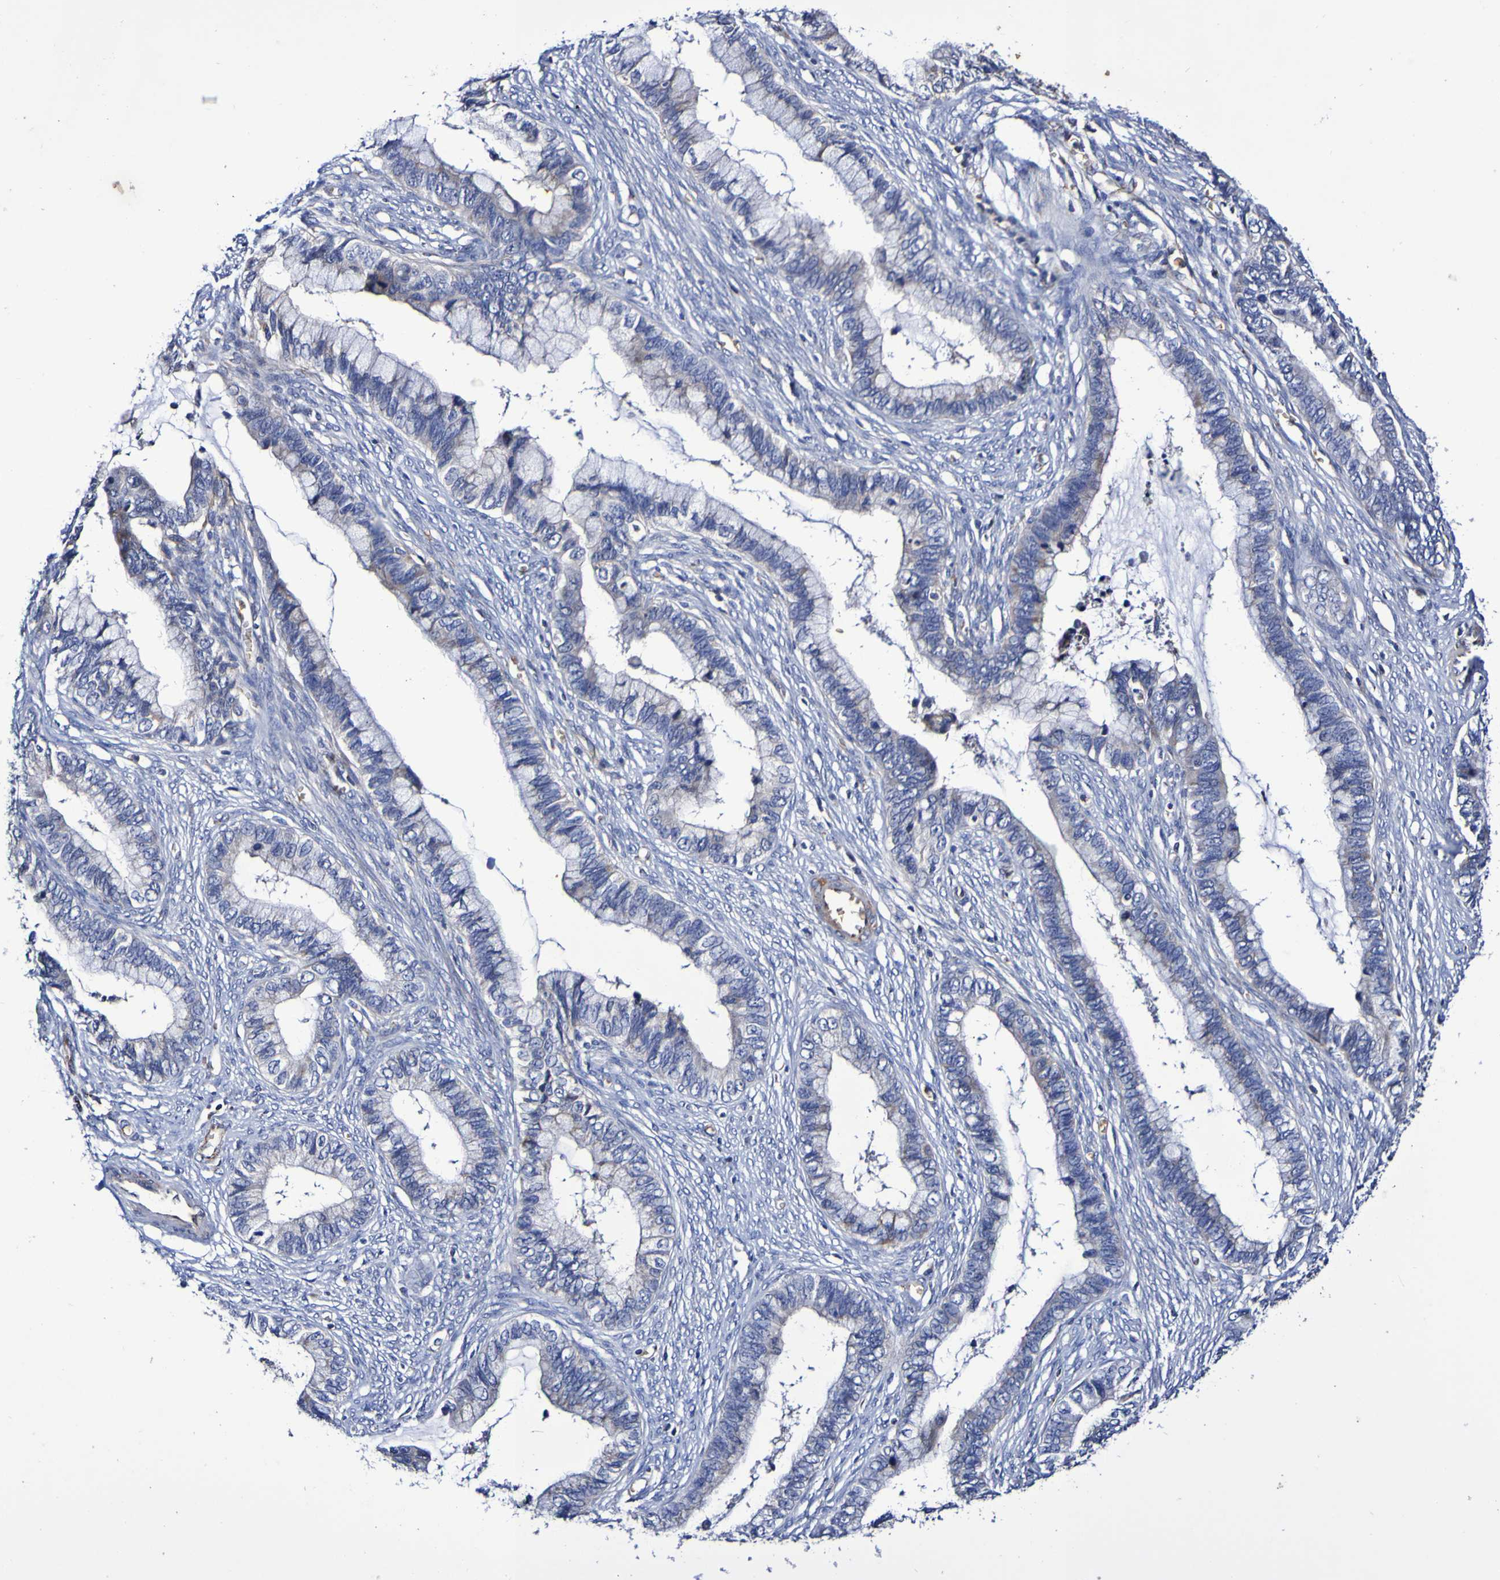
{"staining": {"intensity": "negative", "quantity": "none", "location": "none"}, "tissue": "cervical cancer", "cell_type": "Tumor cells", "image_type": "cancer", "snomed": [{"axis": "morphology", "description": "Adenocarcinoma, NOS"}, {"axis": "topography", "description": "Cervix"}], "caption": "An IHC micrograph of cervical adenocarcinoma is shown. There is no staining in tumor cells of cervical adenocarcinoma. Brightfield microscopy of IHC stained with DAB (3,3'-diaminobenzidine) (brown) and hematoxylin (blue), captured at high magnification.", "gene": "WNT4", "patient": {"sex": "female", "age": 44}}